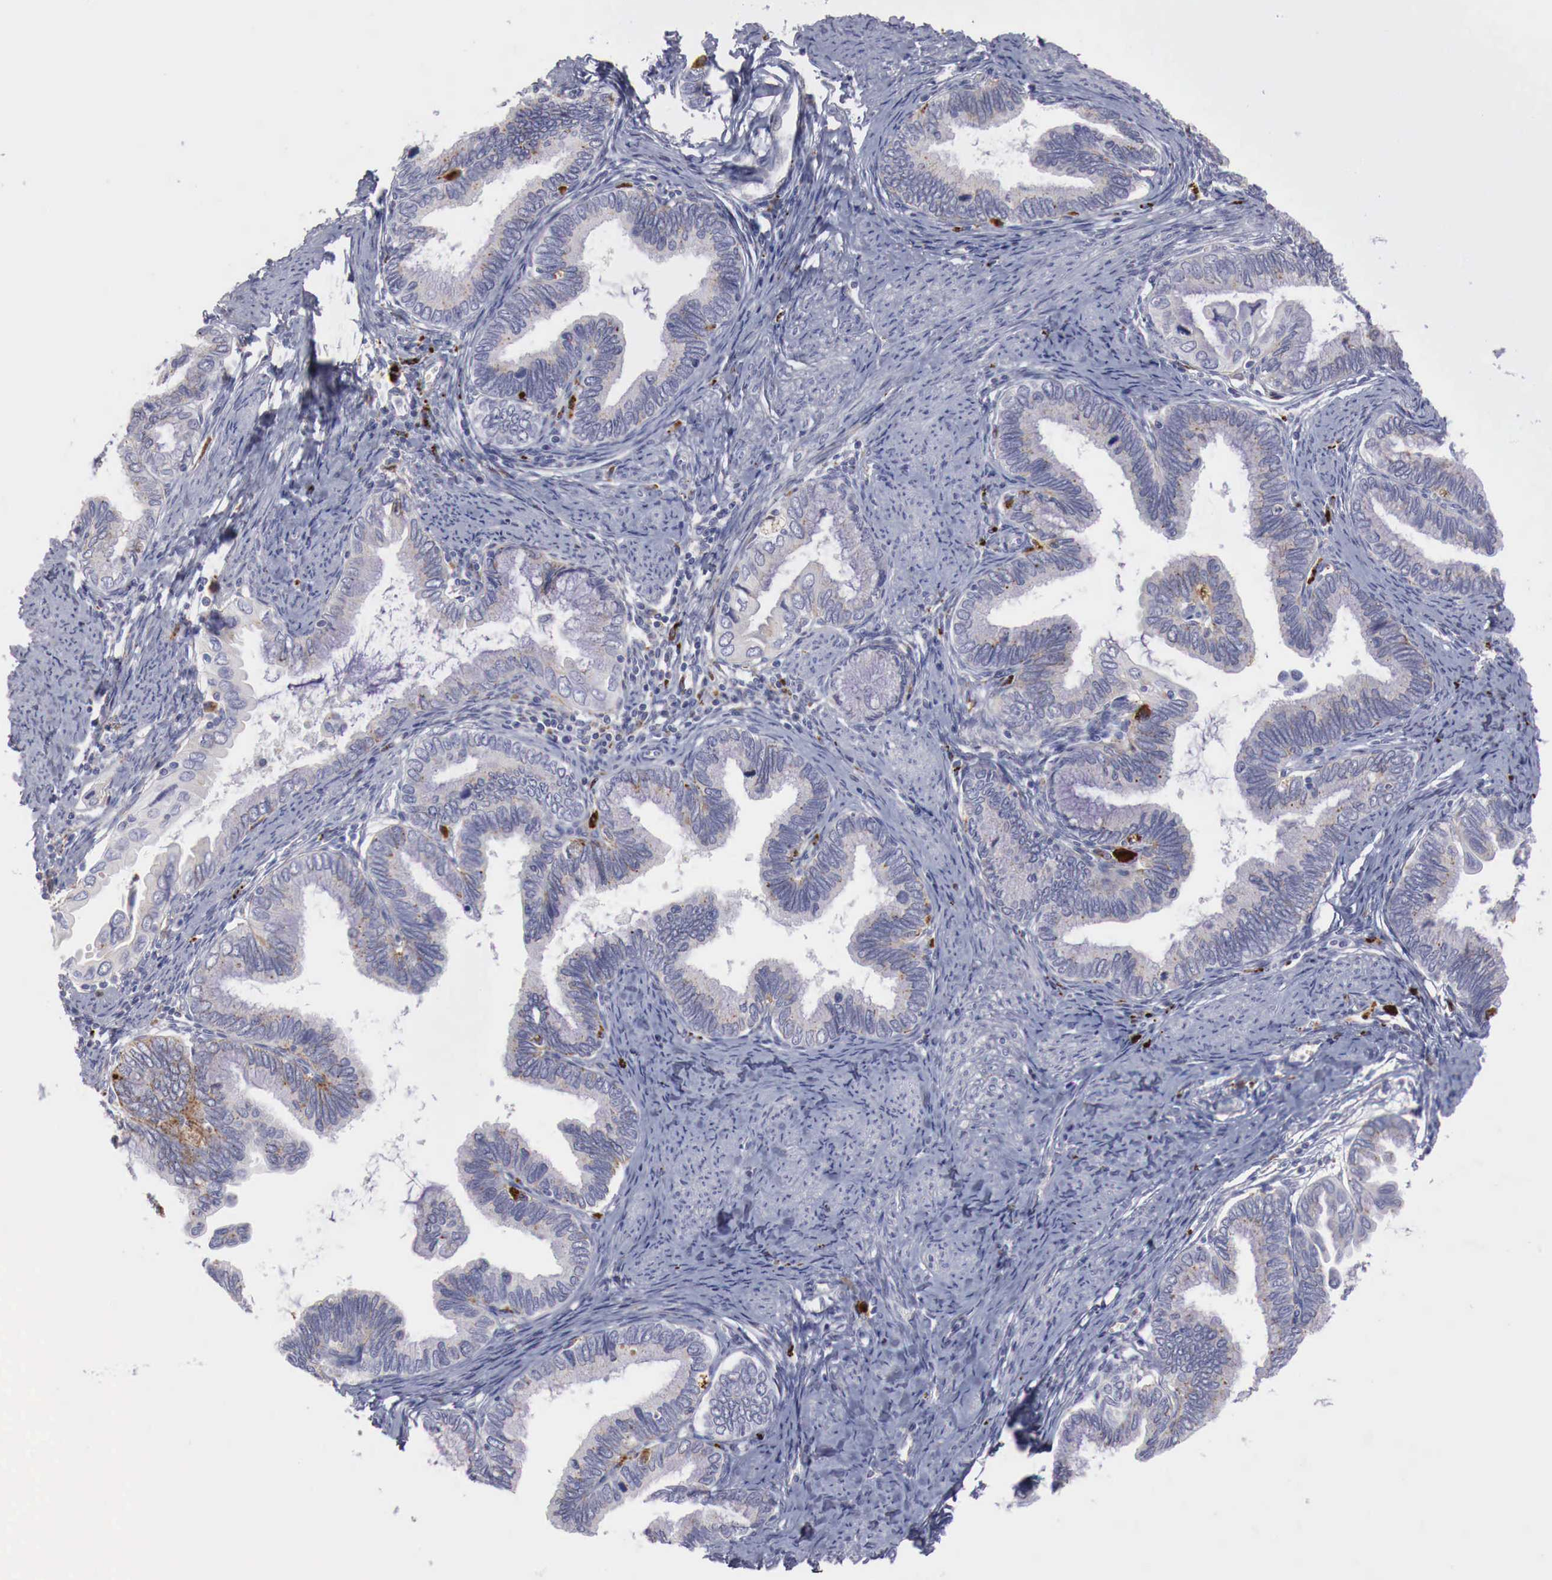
{"staining": {"intensity": "moderate", "quantity": "25%-75%", "location": "cytoplasmic/membranous"}, "tissue": "cervical cancer", "cell_type": "Tumor cells", "image_type": "cancer", "snomed": [{"axis": "morphology", "description": "Adenocarcinoma, NOS"}, {"axis": "topography", "description": "Cervix"}], "caption": "Adenocarcinoma (cervical) was stained to show a protein in brown. There is medium levels of moderate cytoplasmic/membranous positivity in about 25%-75% of tumor cells.", "gene": "GLA", "patient": {"sex": "female", "age": 49}}